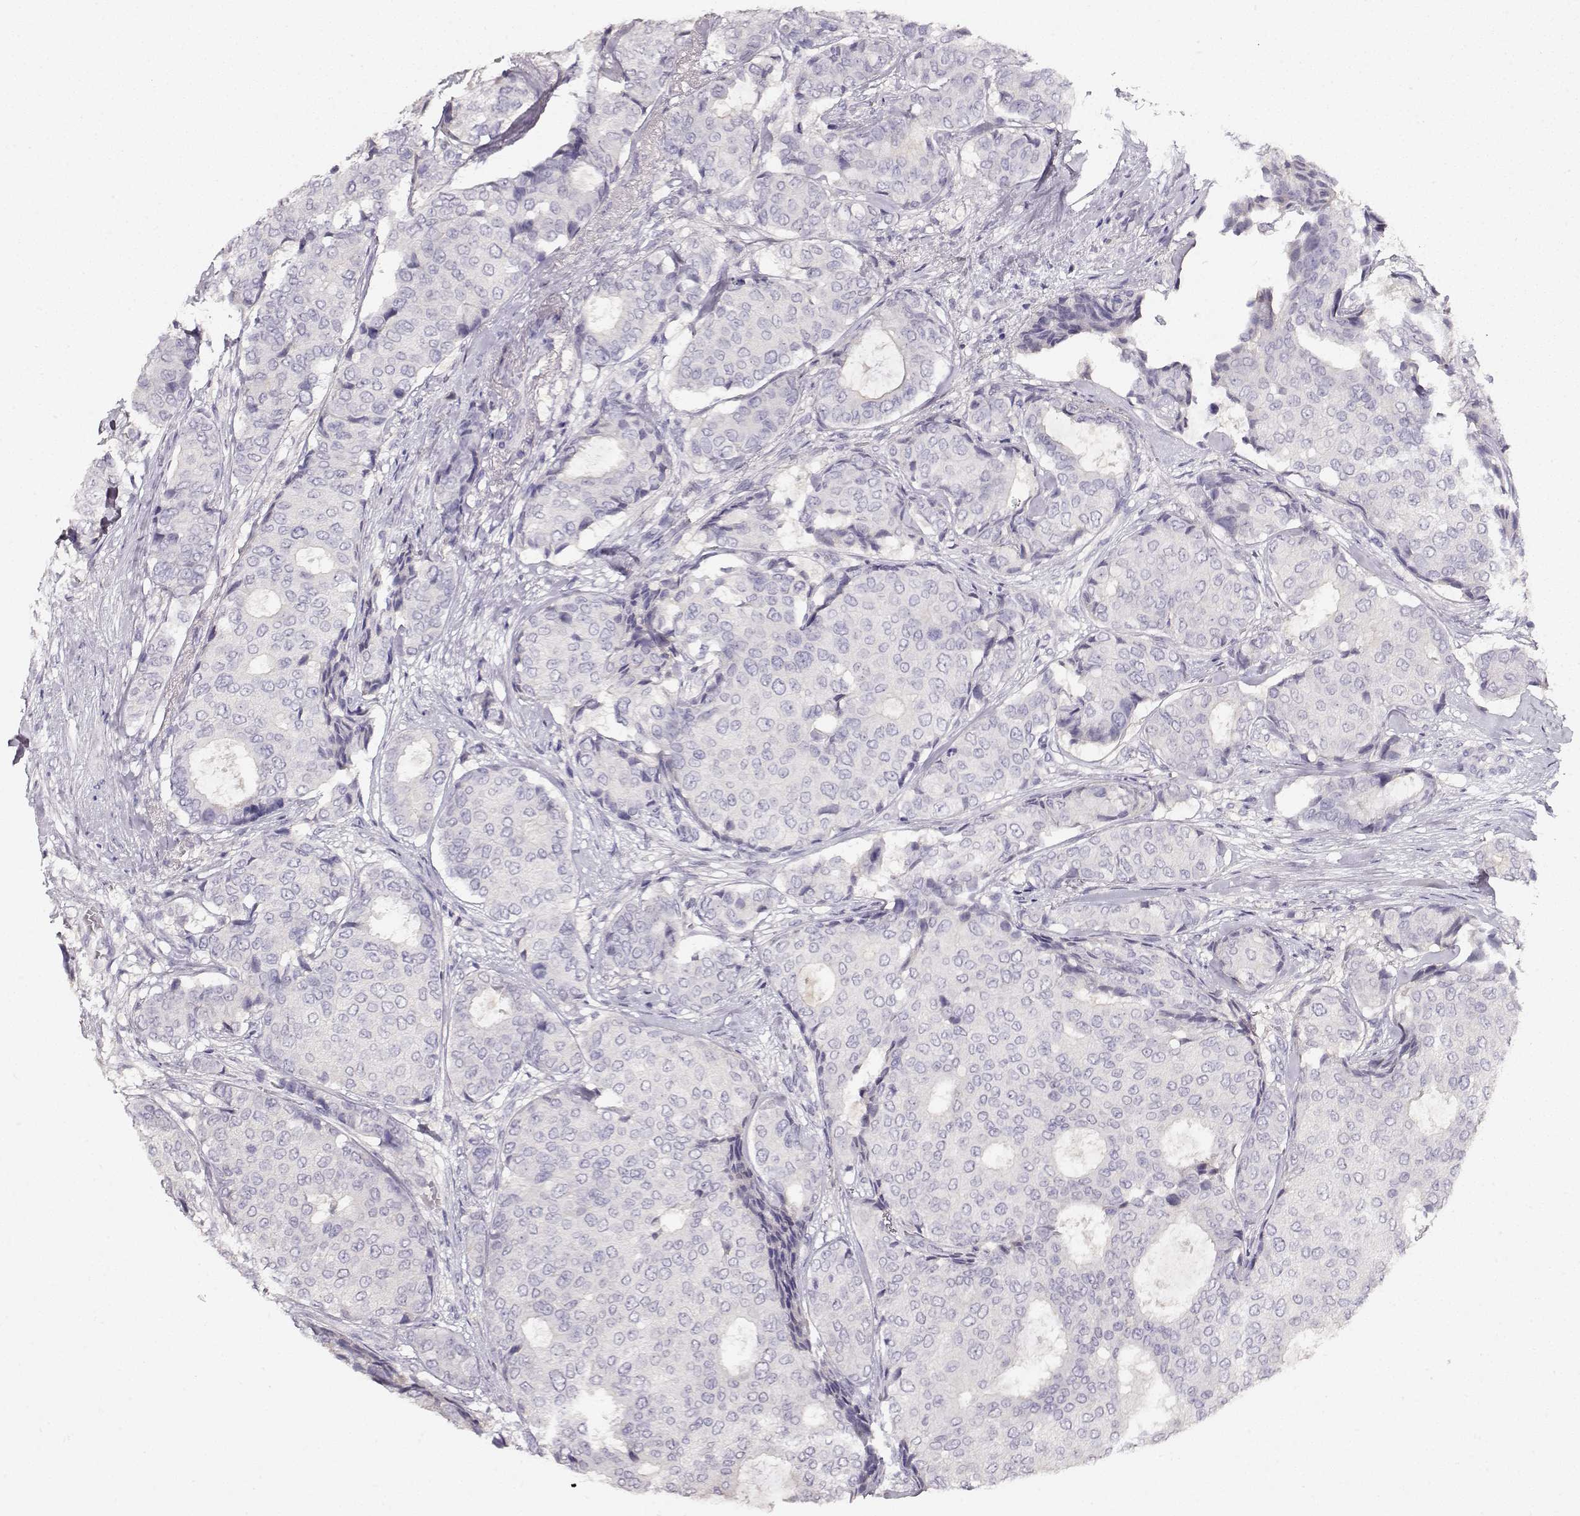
{"staining": {"intensity": "negative", "quantity": "none", "location": "none"}, "tissue": "breast cancer", "cell_type": "Tumor cells", "image_type": "cancer", "snomed": [{"axis": "morphology", "description": "Duct carcinoma"}, {"axis": "topography", "description": "Breast"}], "caption": "Tumor cells show no significant protein positivity in breast infiltrating ductal carcinoma.", "gene": "NDRG4", "patient": {"sex": "female", "age": 75}}